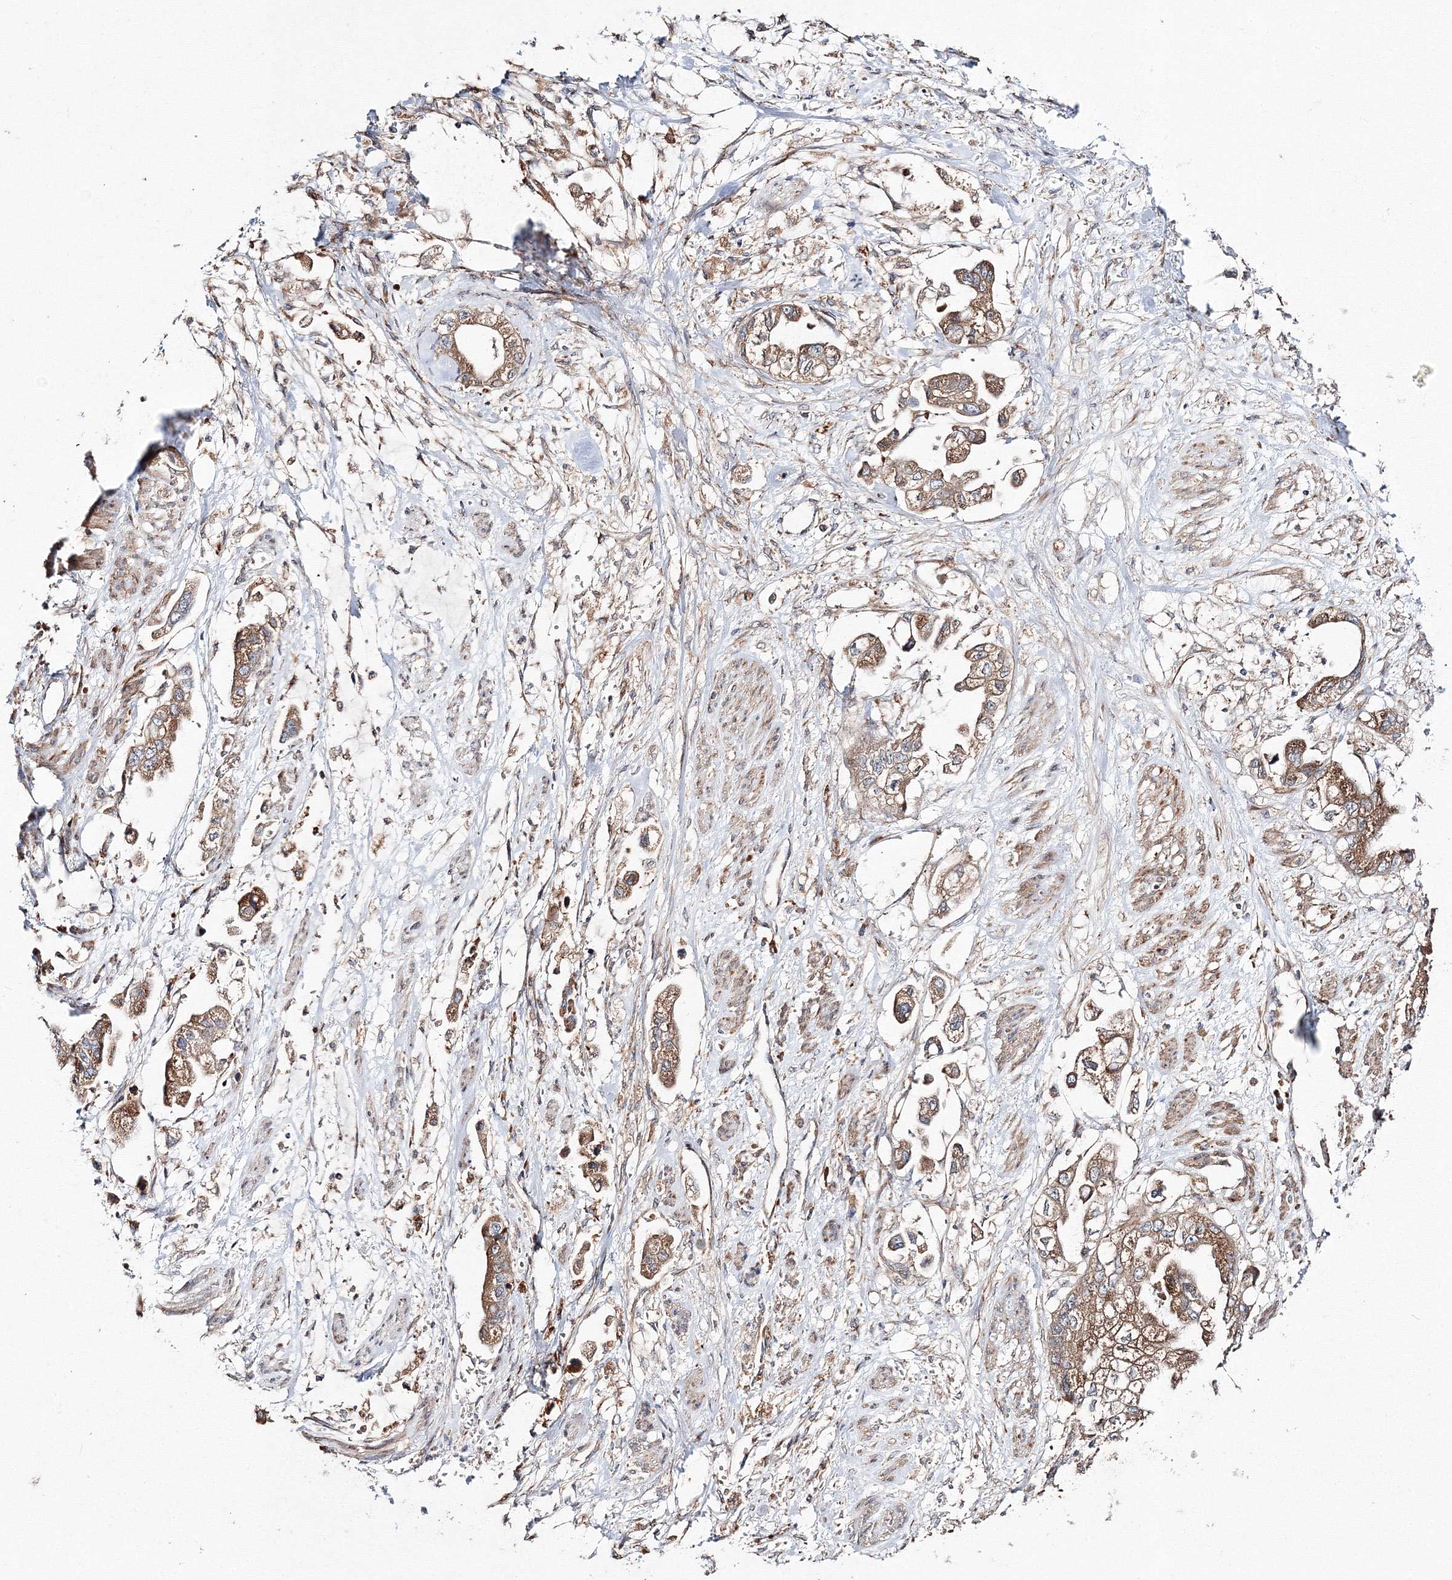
{"staining": {"intensity": "moderate", "quantity": ">75%", "location": "cytoplasmic/membranous"}, "tissue": "stomach cancer", "cell_type": "Tumor cells", "image_type": "cancer", "snomed": [{"axis": "morphology", "description": "Adenocarcinoma, NOS"}, {"axis": "topography", "description": "Stomach"}], "caption": "Immunohistochemical staining of human stomach adenocarcinoma exhibits medium levels of moderate cytoplasmic/membranous protein positivity in about >75% of tumor cells. Nuclei are stained in blue.", "gene": "DDO", "patient": {"sex": "male", "age": 62}}